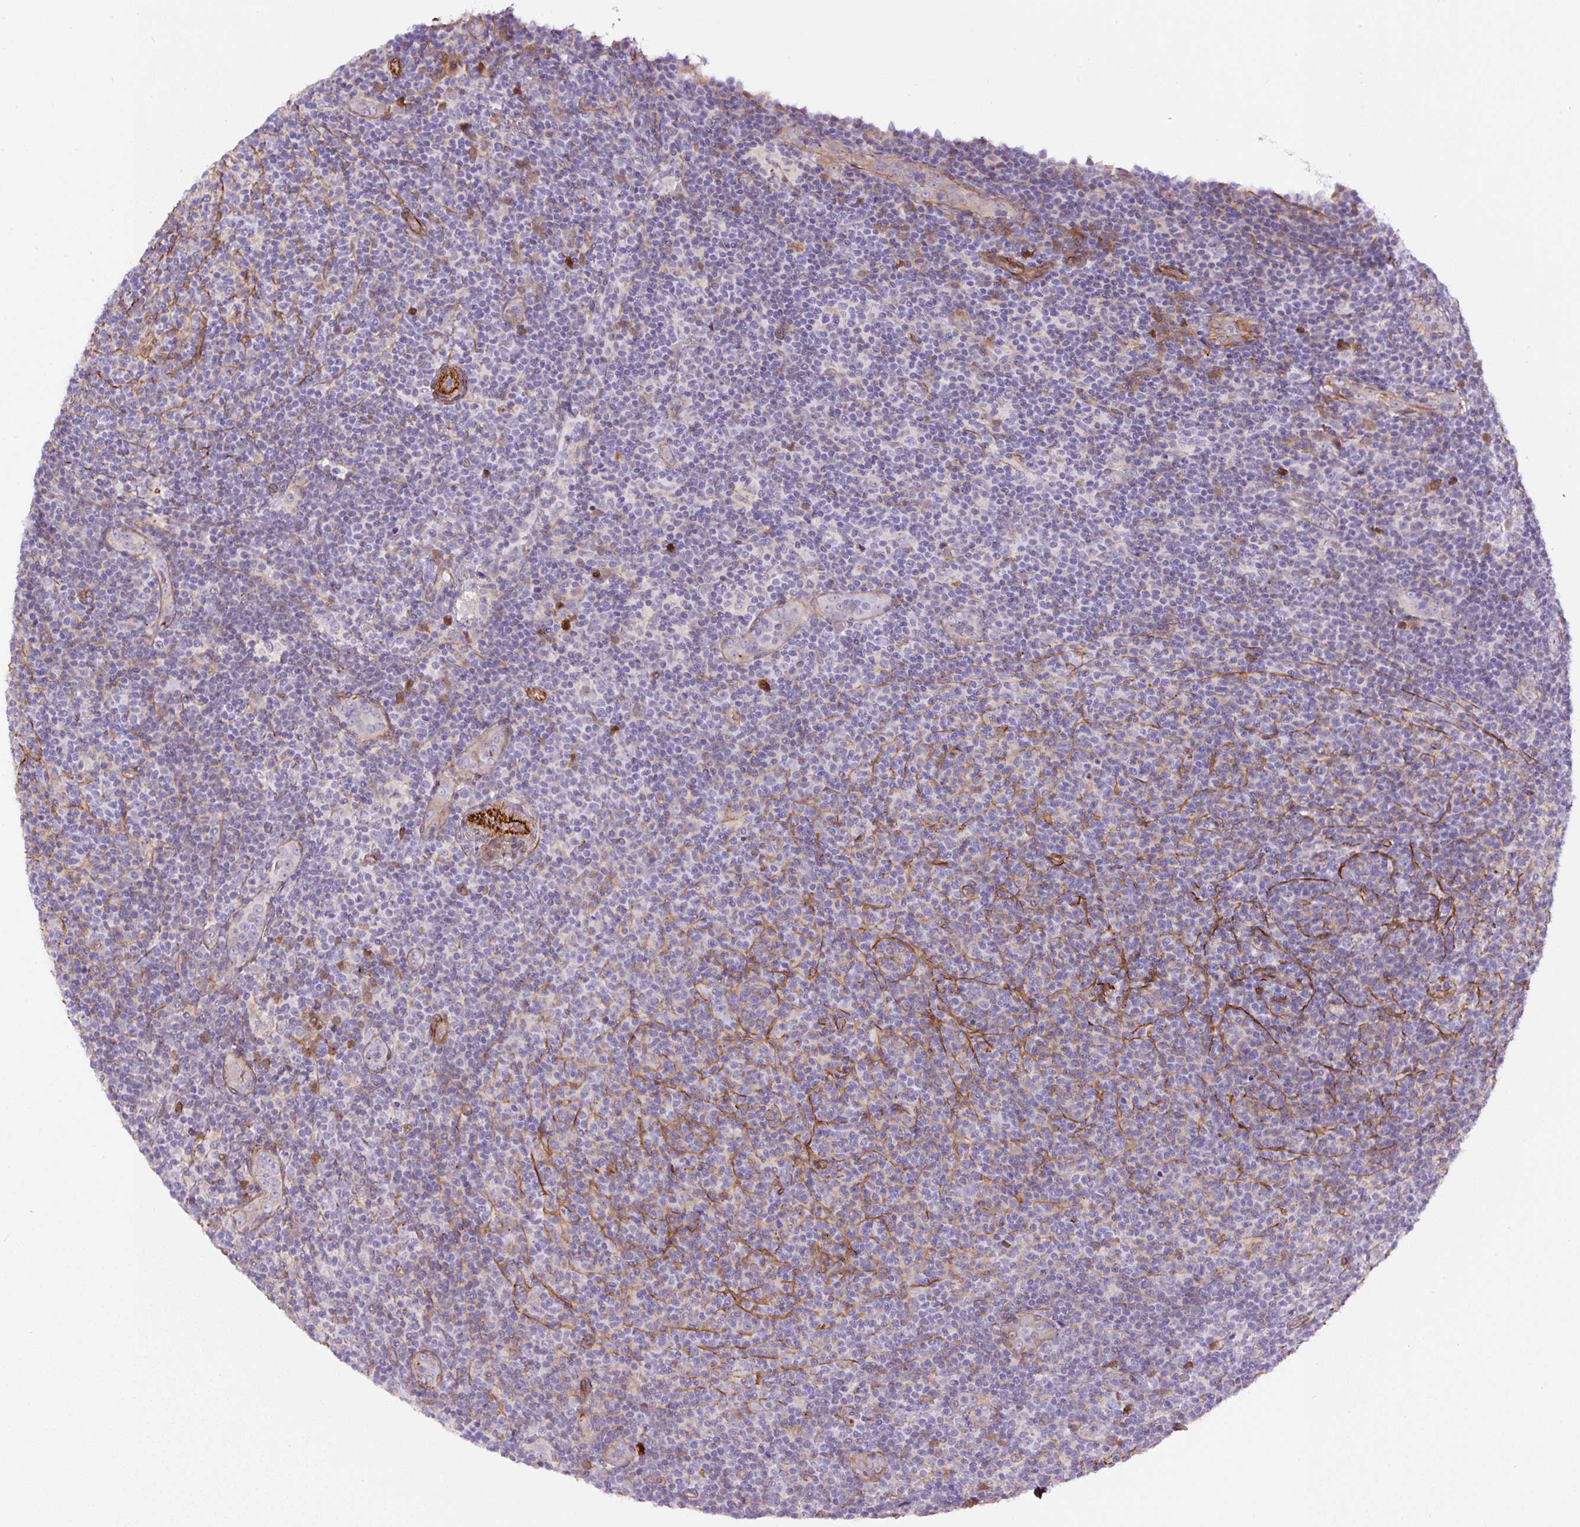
{"staining": {"intensity": "negative", "quantity": "none", "location": "none"}, "tissue": "lymphoma", "cell_type": "Tumor cells", "image_type": "cancer", "snomed": [{"axis": "morphology", "description": "Malignant lymphoma, non-Hodgkin's type, Low grade"}, {"axis": "topography", "description": "Lymph node"}], "caption": "Tumor cells show no significant expression in lymphoma.", "gene": "B3GALT5", "patient": {"sex": "male", "age": 66}}